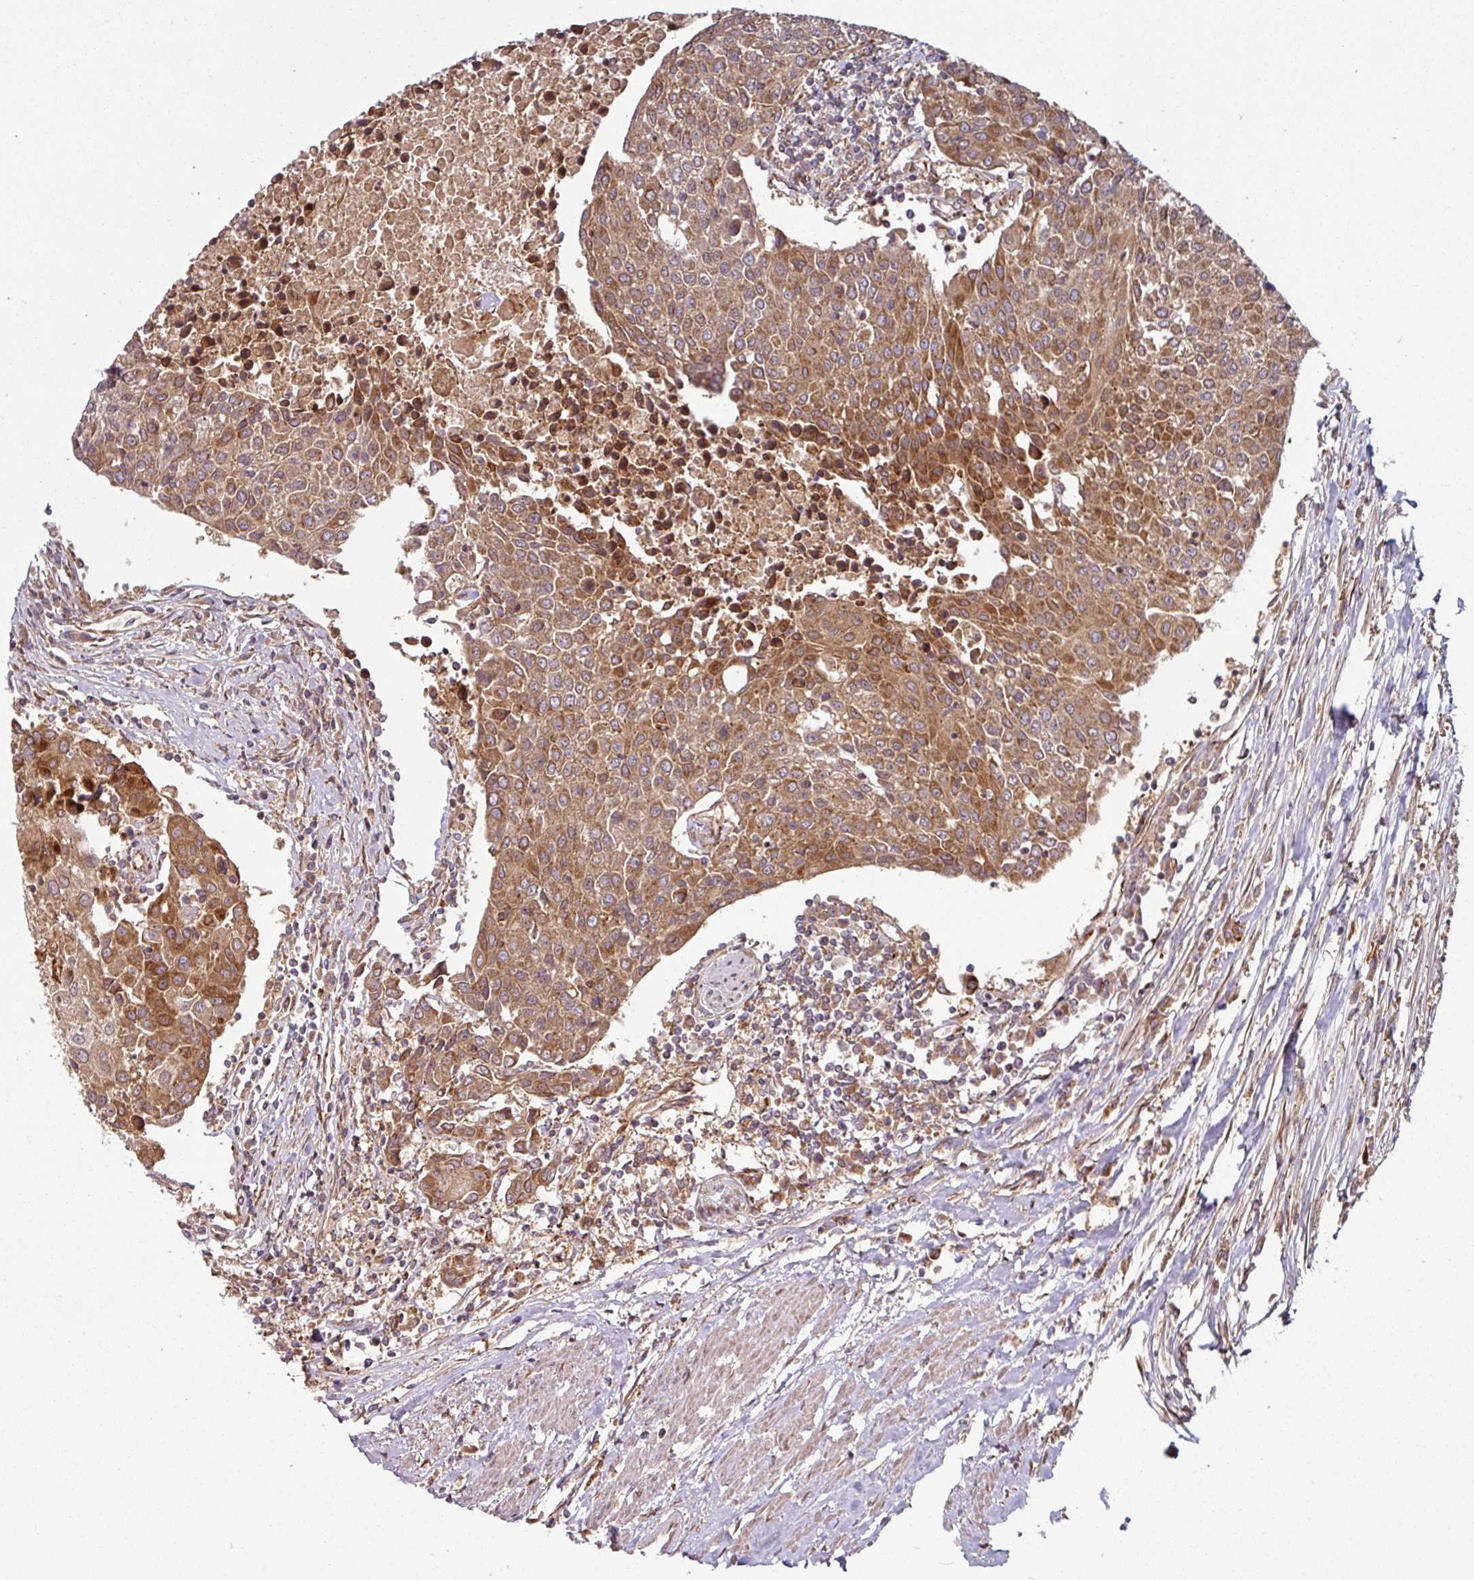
{"staining": {"intensity": "moderate", "quantity": ">75%", "location": "cytoplasmic/membranous"}, "tissue": "urothelial cancer", "cell_type": "Tumor cells", "image_type": "cancer", "snomed": [{"axis": "morphology", "description": "Urothelial carcinoma, High grade"}, {"axis": "topography", "description": "Urinary bladder"}], "caption": "High-grade urothelial carcinoma stained with a protein marker displays moderate staining in tumor cells.", "gene": "RAB5A", "patient": {"sex": "female", "age": 85}}